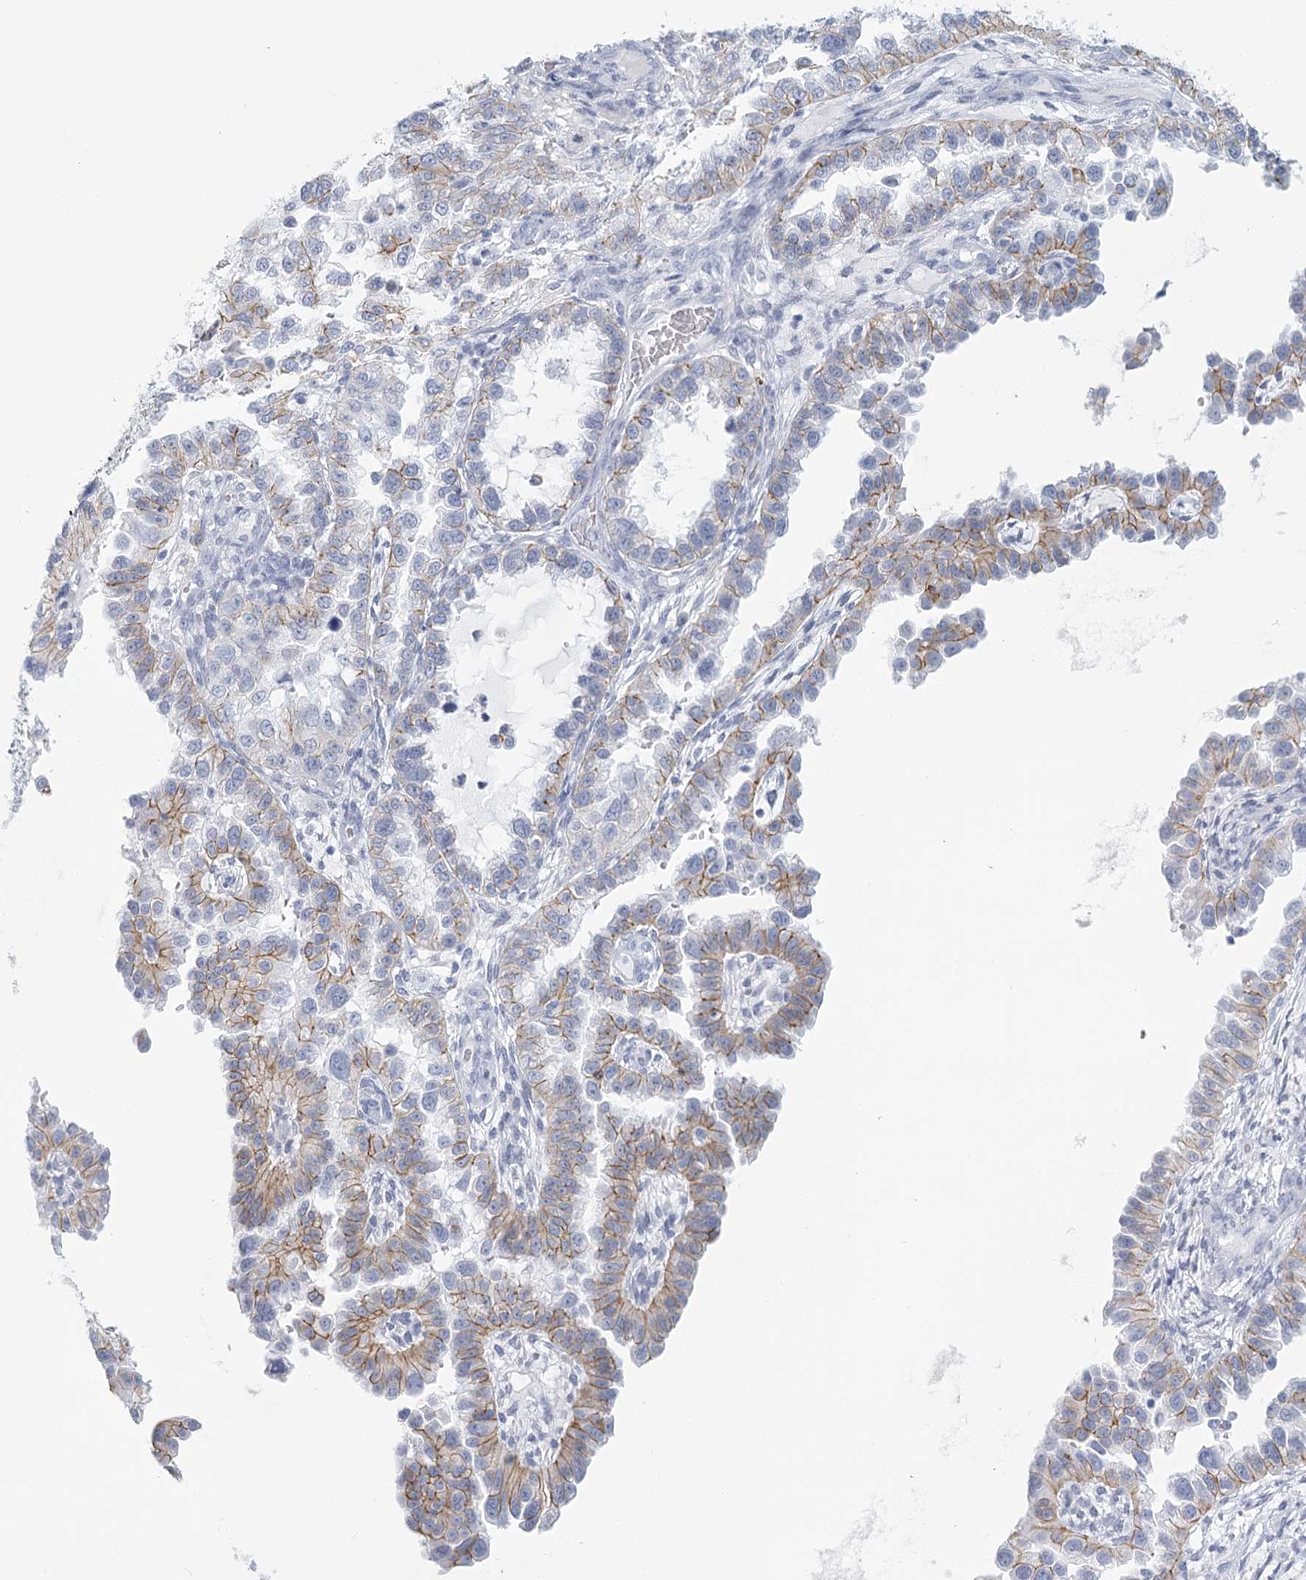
{"staining": {"intensity": "moderate", "quantity": "<25%", "location": "cytoplasmic/membranous"}, "tissue": "endometrial cancer", "cell_type": "Tumor cells", "image_type": "cancer", "snomed": [{"axis": "morphology", "description": "Adenocarcinoma, NOS"}, {"axis": "topography", "description": "Endometrium"}], "caption": "An image of human adenocarcinoma (endometrial) stained for a protein demonstrates moderate cytoplasmic/membranous brown staining in tumor cells. The staining was performed using DAB (3,3'-diaminobenzidine), with brown indicating positive protein expression. Nuclei are stained blue with hematoxylin.", "gene": "WNT8B", "patient": {"sex": "female", "age": 85}}